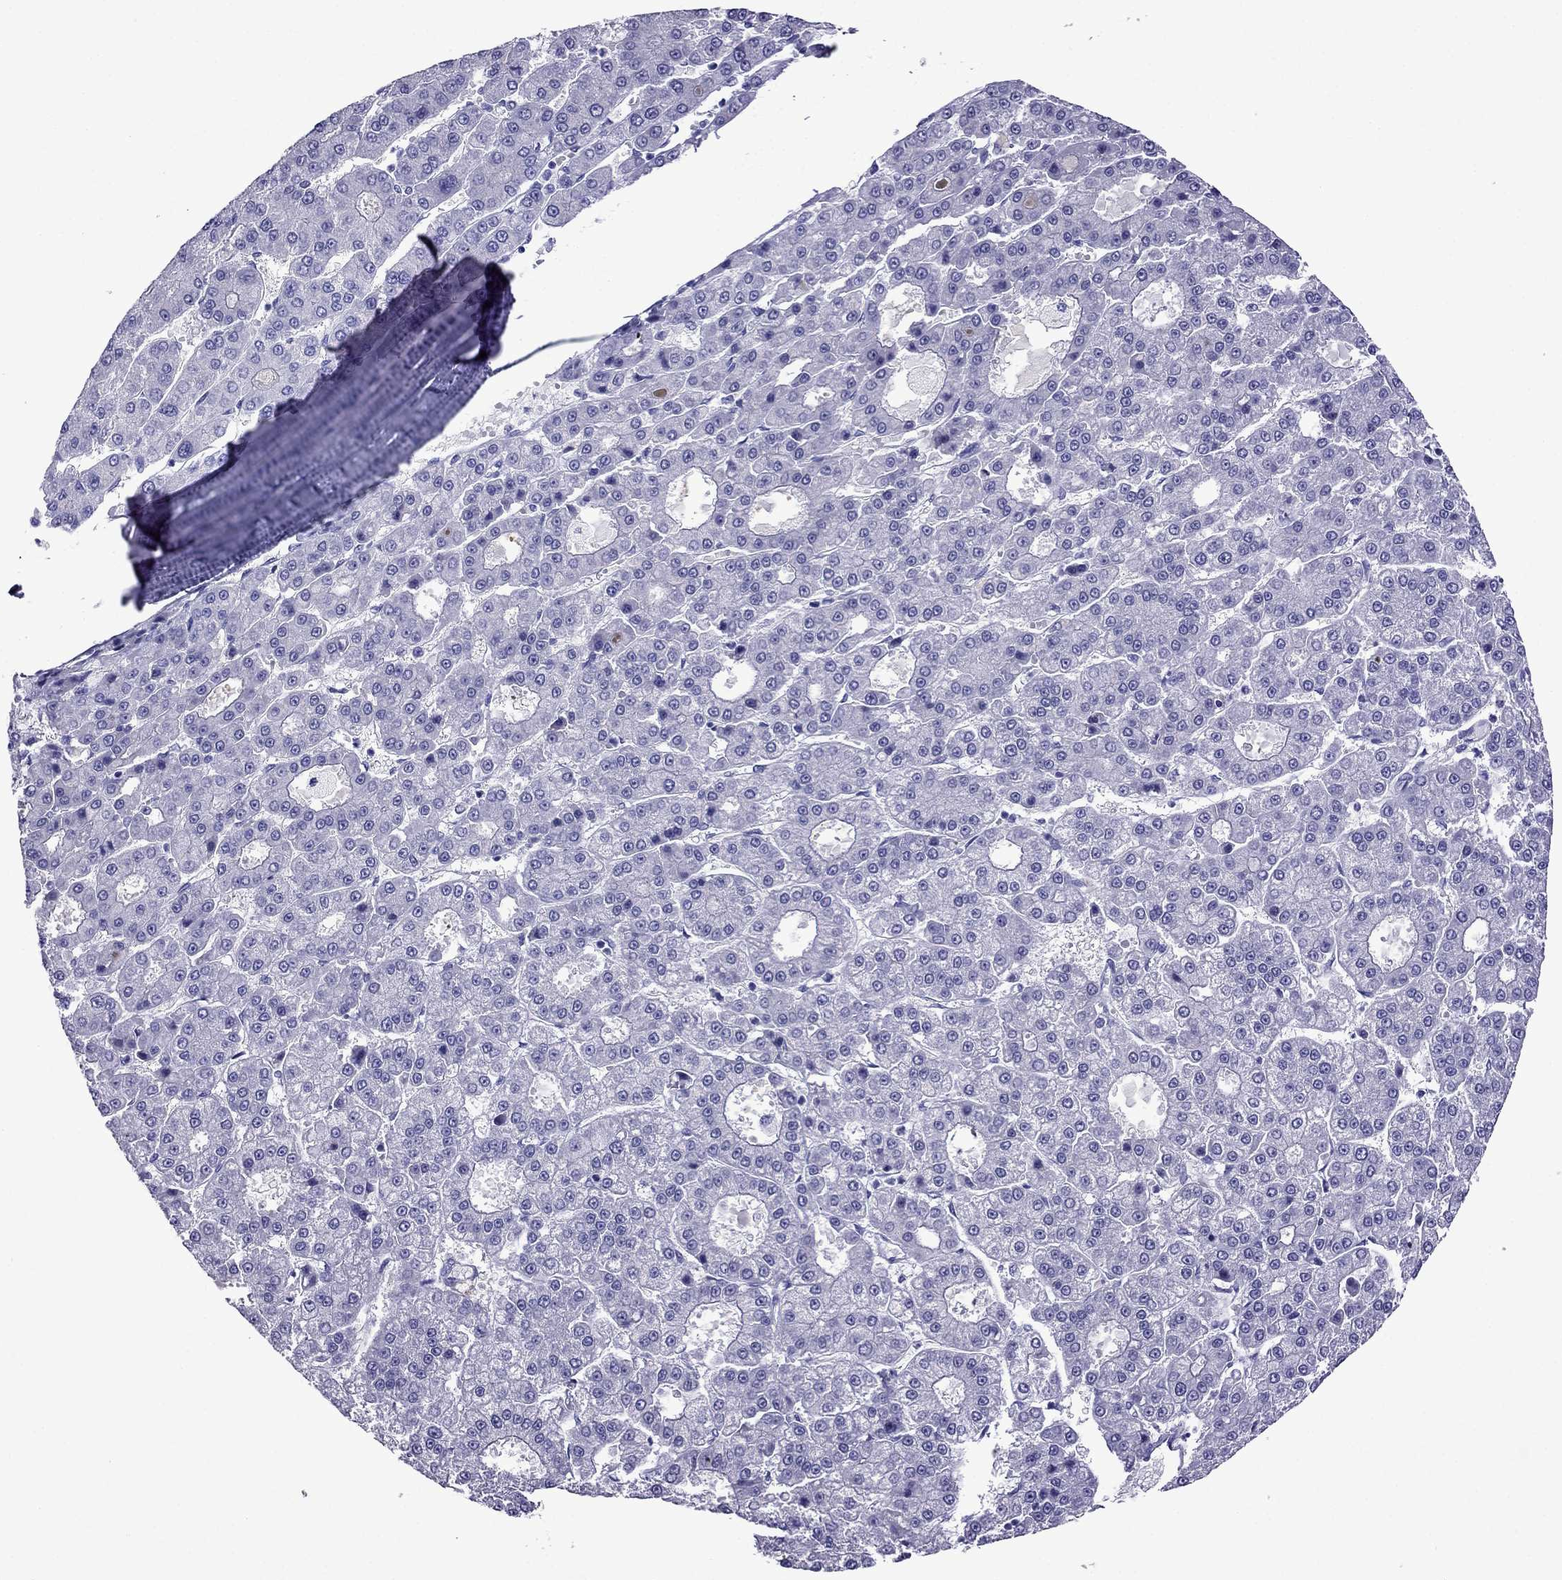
{"staining": {"intensity": "negative", "quantity": "none", "location": "none"}, "tissue": "liver cancer", "cell_type": "Tumor cells", "image_type": "cancer", "snomed": [{"axis": "morphology", "description": "Carcinoma, Hepatocellular, NOS"}, {"axis": "topography", "description": "Liver"}], "caption": "This is an immunohistochemistry (IHC) image of liver cancer (hepatocellular carcinoma). There is no positivity in tumor cells.", "gene": "CRYBA1", "patient": {"sex": "male", "age": 70}}